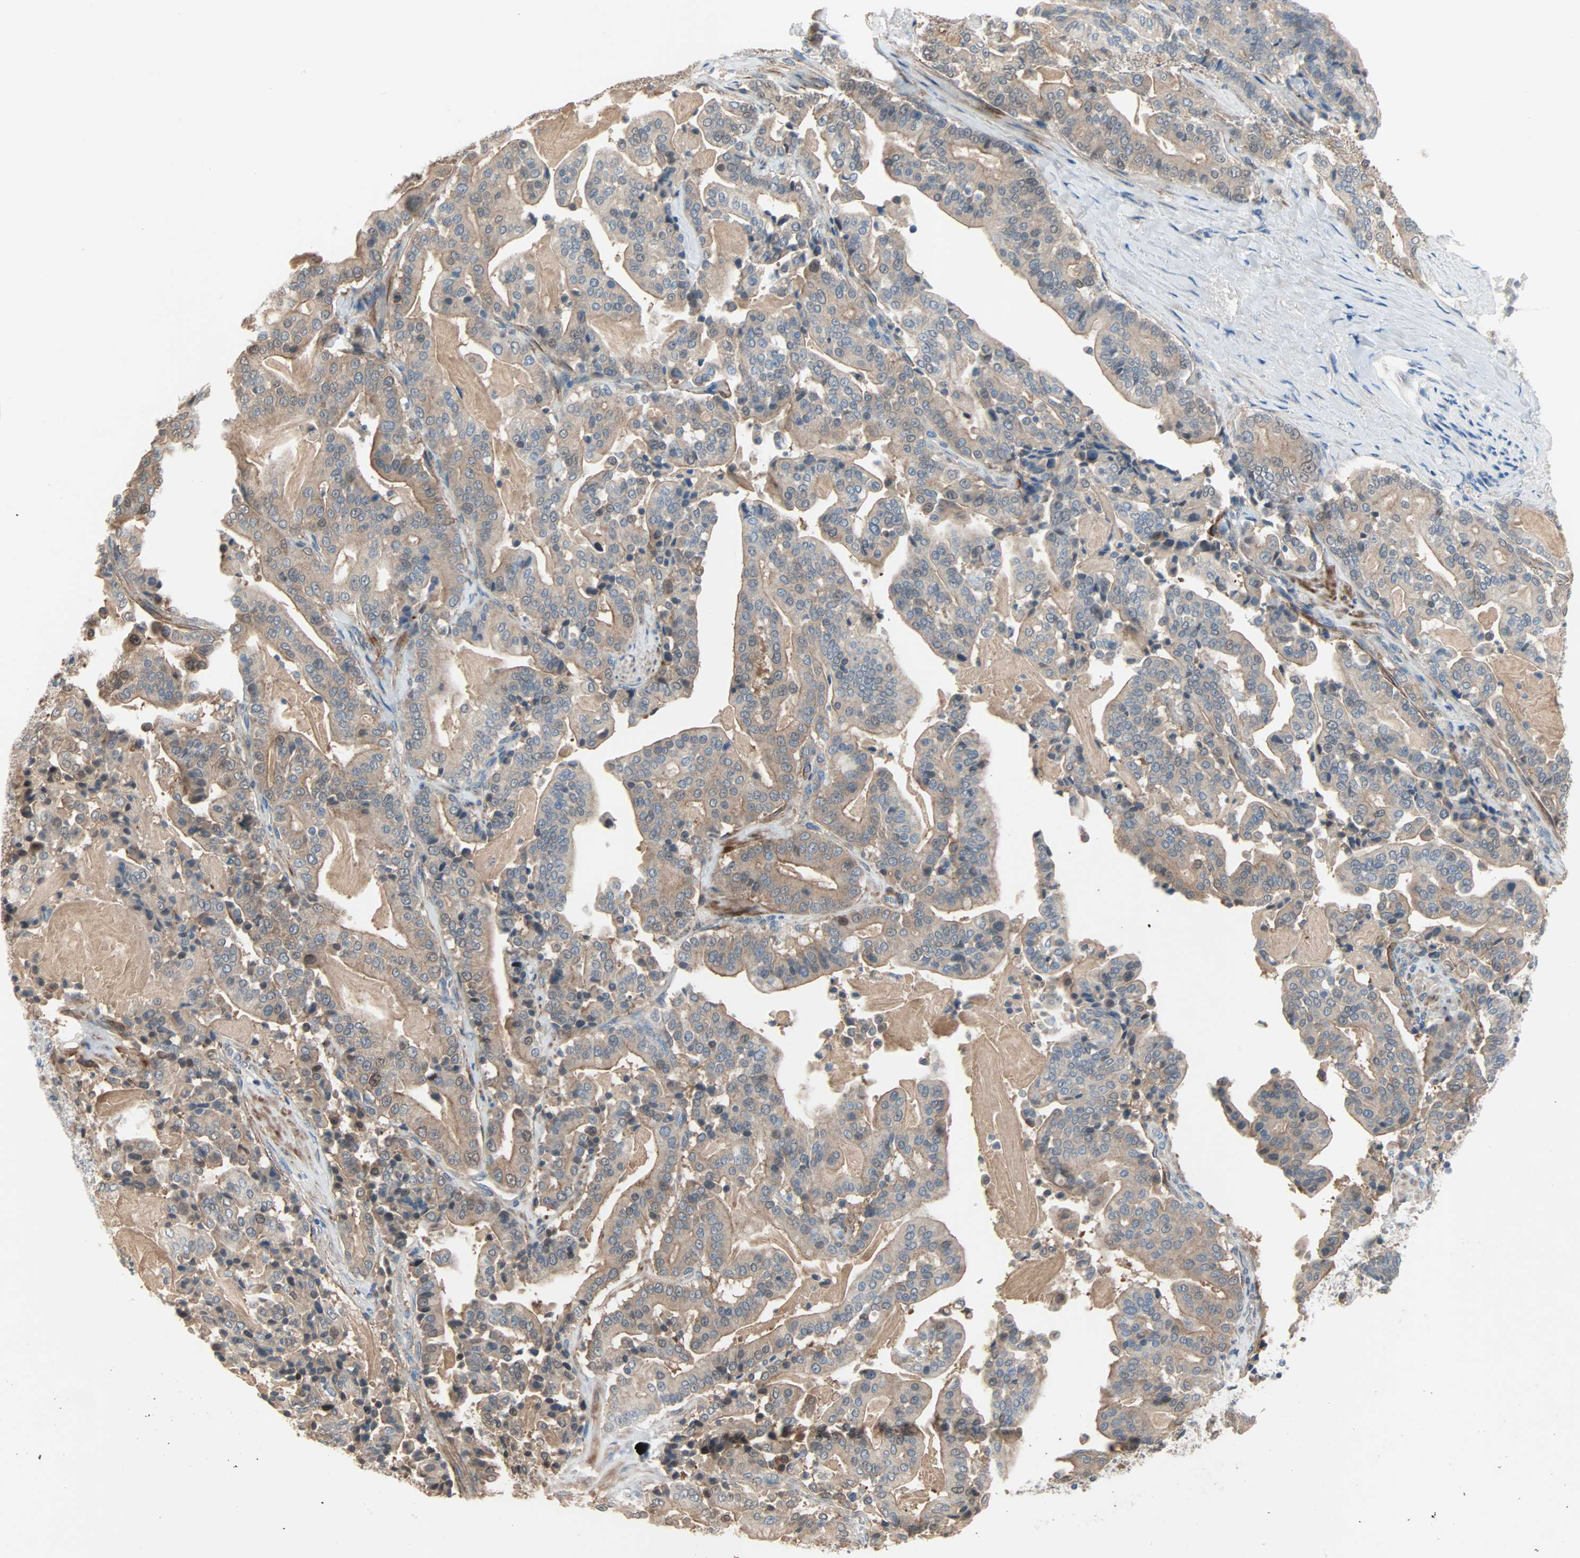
{"staining": {"intensity": "moderate", "quantity": ">75%", "location": "cytoplasmic/membranous"}, "tissue": "pancreatic cancer", "cell_type": "Tumor cells", "image_type": "cancer", "snomed": [{"axis": "morphology", "description": "Adenocarcinoma, NOS"}, {"axis": "topography", "description": "Pancreas"}], "caption": "Immunohistochemical staining of pancreatic cancer reveals moderate cytoplasmic/membranous protein expression in approximately >75% of tumor cells. Using DAB (brown) and hematoxylin (blue) stains, captured at high magnification using brightfield microscopy.", "gene": "TNFRSF12A", "patient": {"sex": "male", "age": 63}}